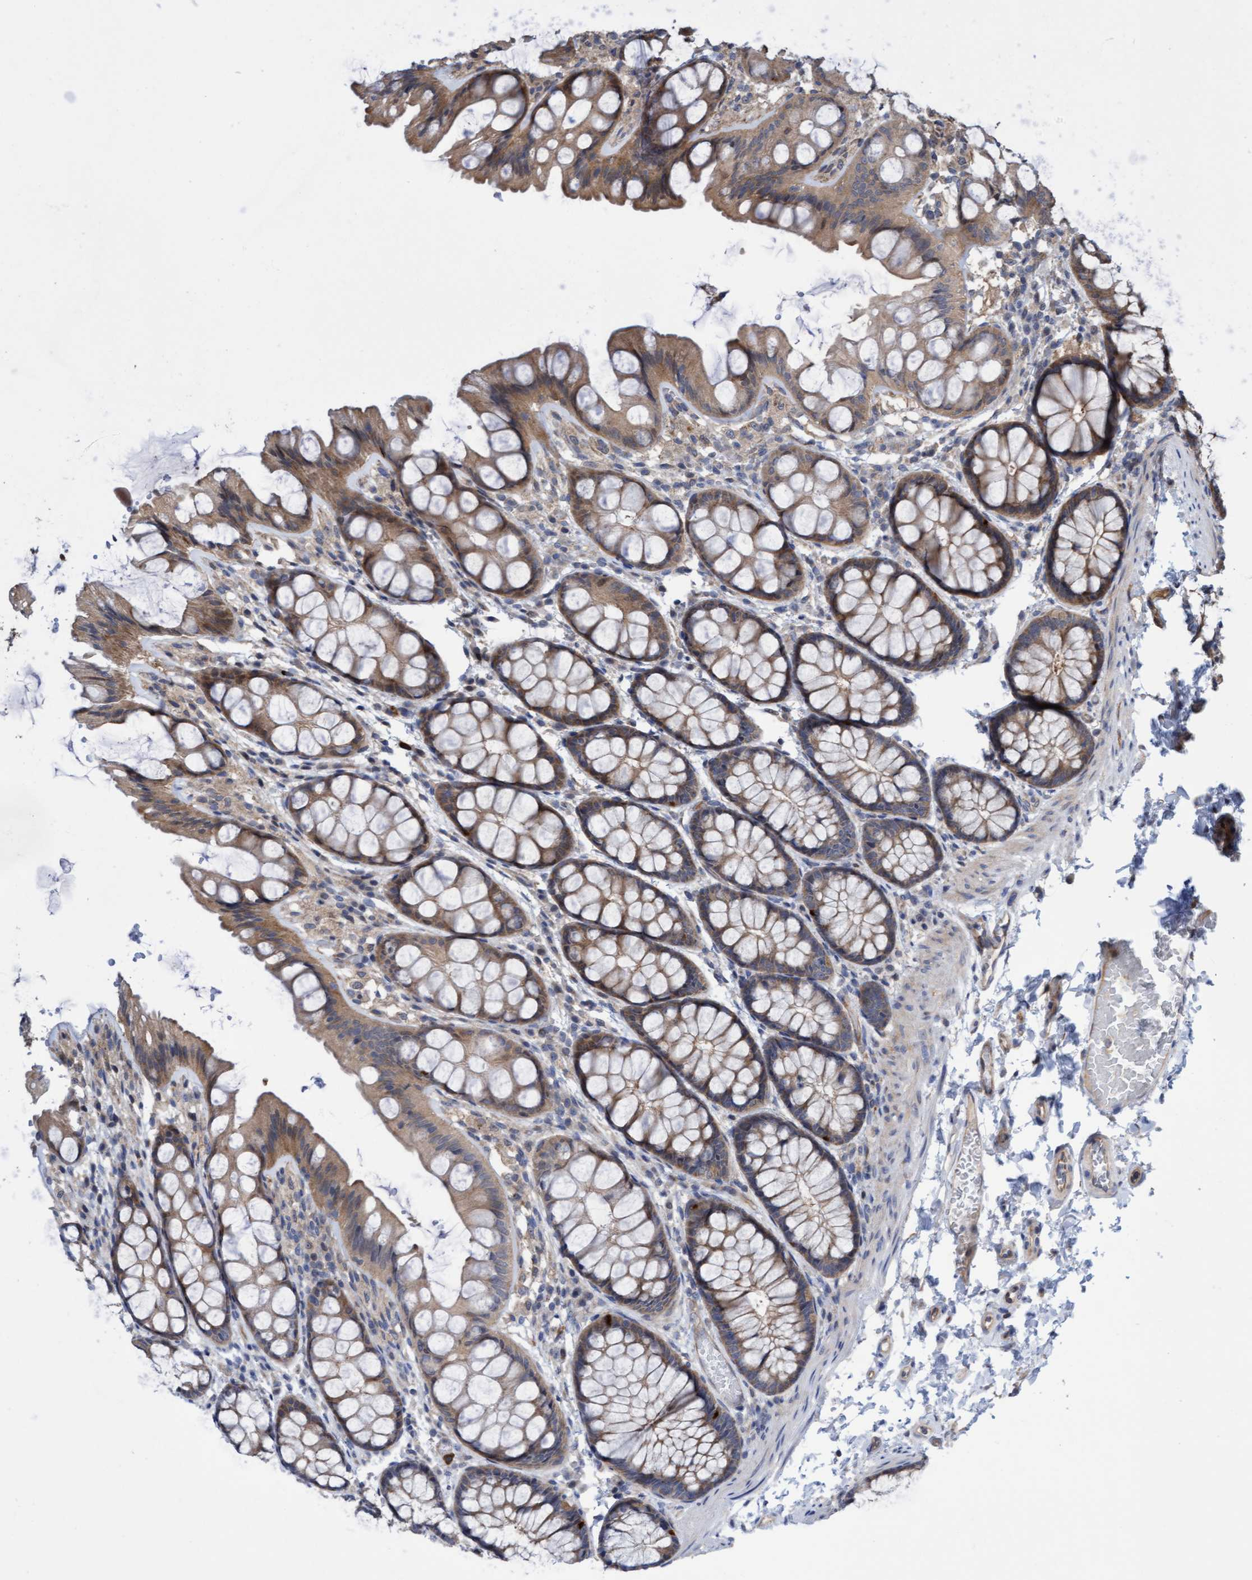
{"staining": {"intensity": "moderate", "quantity": ">75%", "location": "cytoplasmic/membranous"}, "tissue": "colon", "cell_type": "Endothelial cells", "image_type": "normal", "snomed": [{"axis": "morphology", "description": "Normal tissue, NOS"}, {"axis": "topography", "description": "Colon"}], "caption": "Immunohistochemistry photomicrograph of benign colon: human colon stained using immunohistochemistry exhibits medium levels of moderate protein expression localized specifically in the cytoplasmic/membranous of endothelial cells, appearing as a cytoplasmic/membranous brown color.", "gene": "ITFG1", "patient": {"sex": "male", "age": 47}}